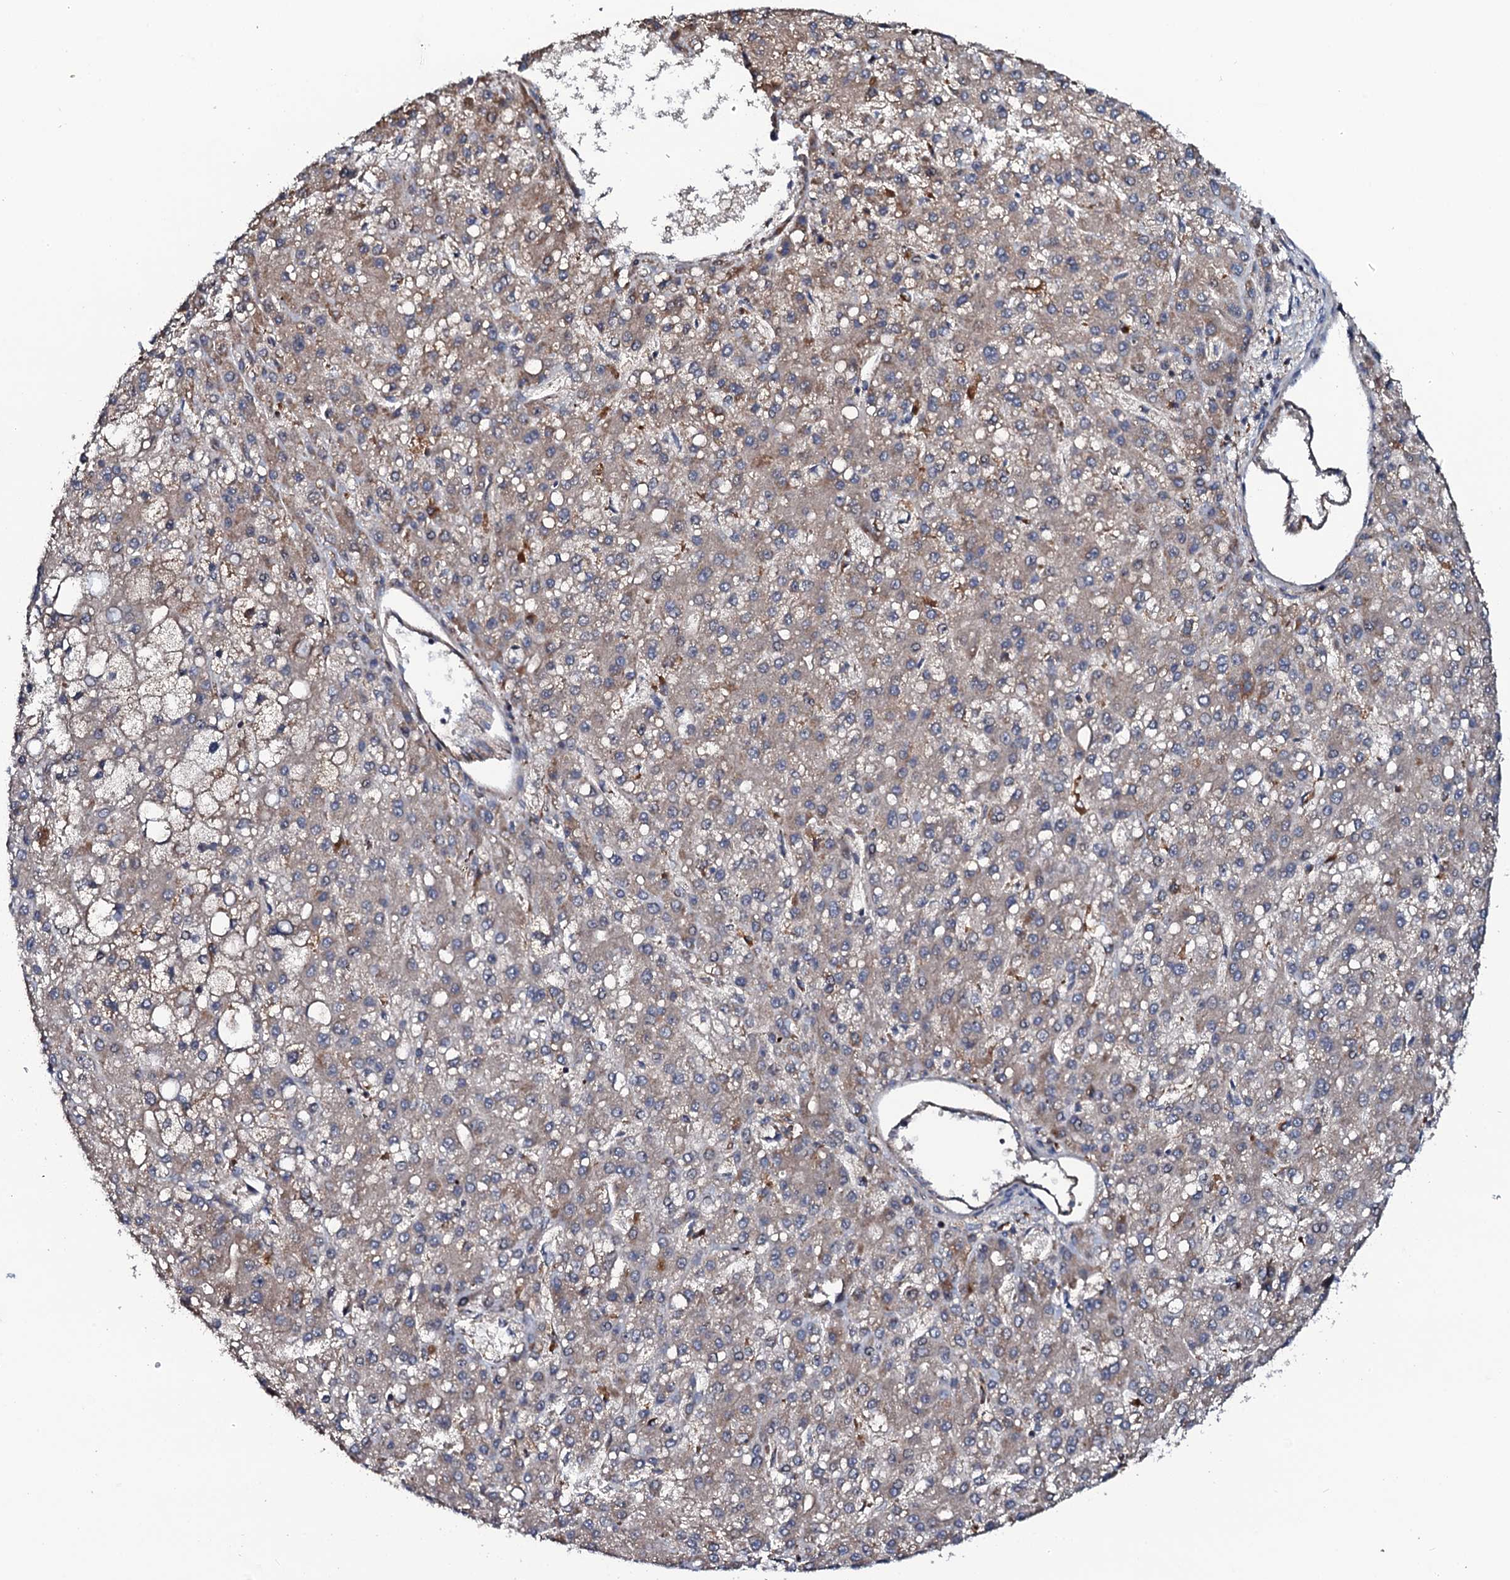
{"staining": {"intensity": "moderate", "quantity": ">75%", "location": "cytoplasmic/membranous"}, "tissue": "liver cancer", "cell_type": "Tumor cells", "image_type": "cancer", "snomed": [{"axis": "morphology", "description": "Carcinoma, Hepatocellular, NOS"}, {"axis": "topography", "description": "Liver"}], "caption": "Human liver hepatocellular carcinoma stained with a brown dye displays moderate cytoplasmic/membranous positive expression in about >75% of tumor cells.", "gene": "VAMP8", "patient": {"sex": "male", "age": 67}}